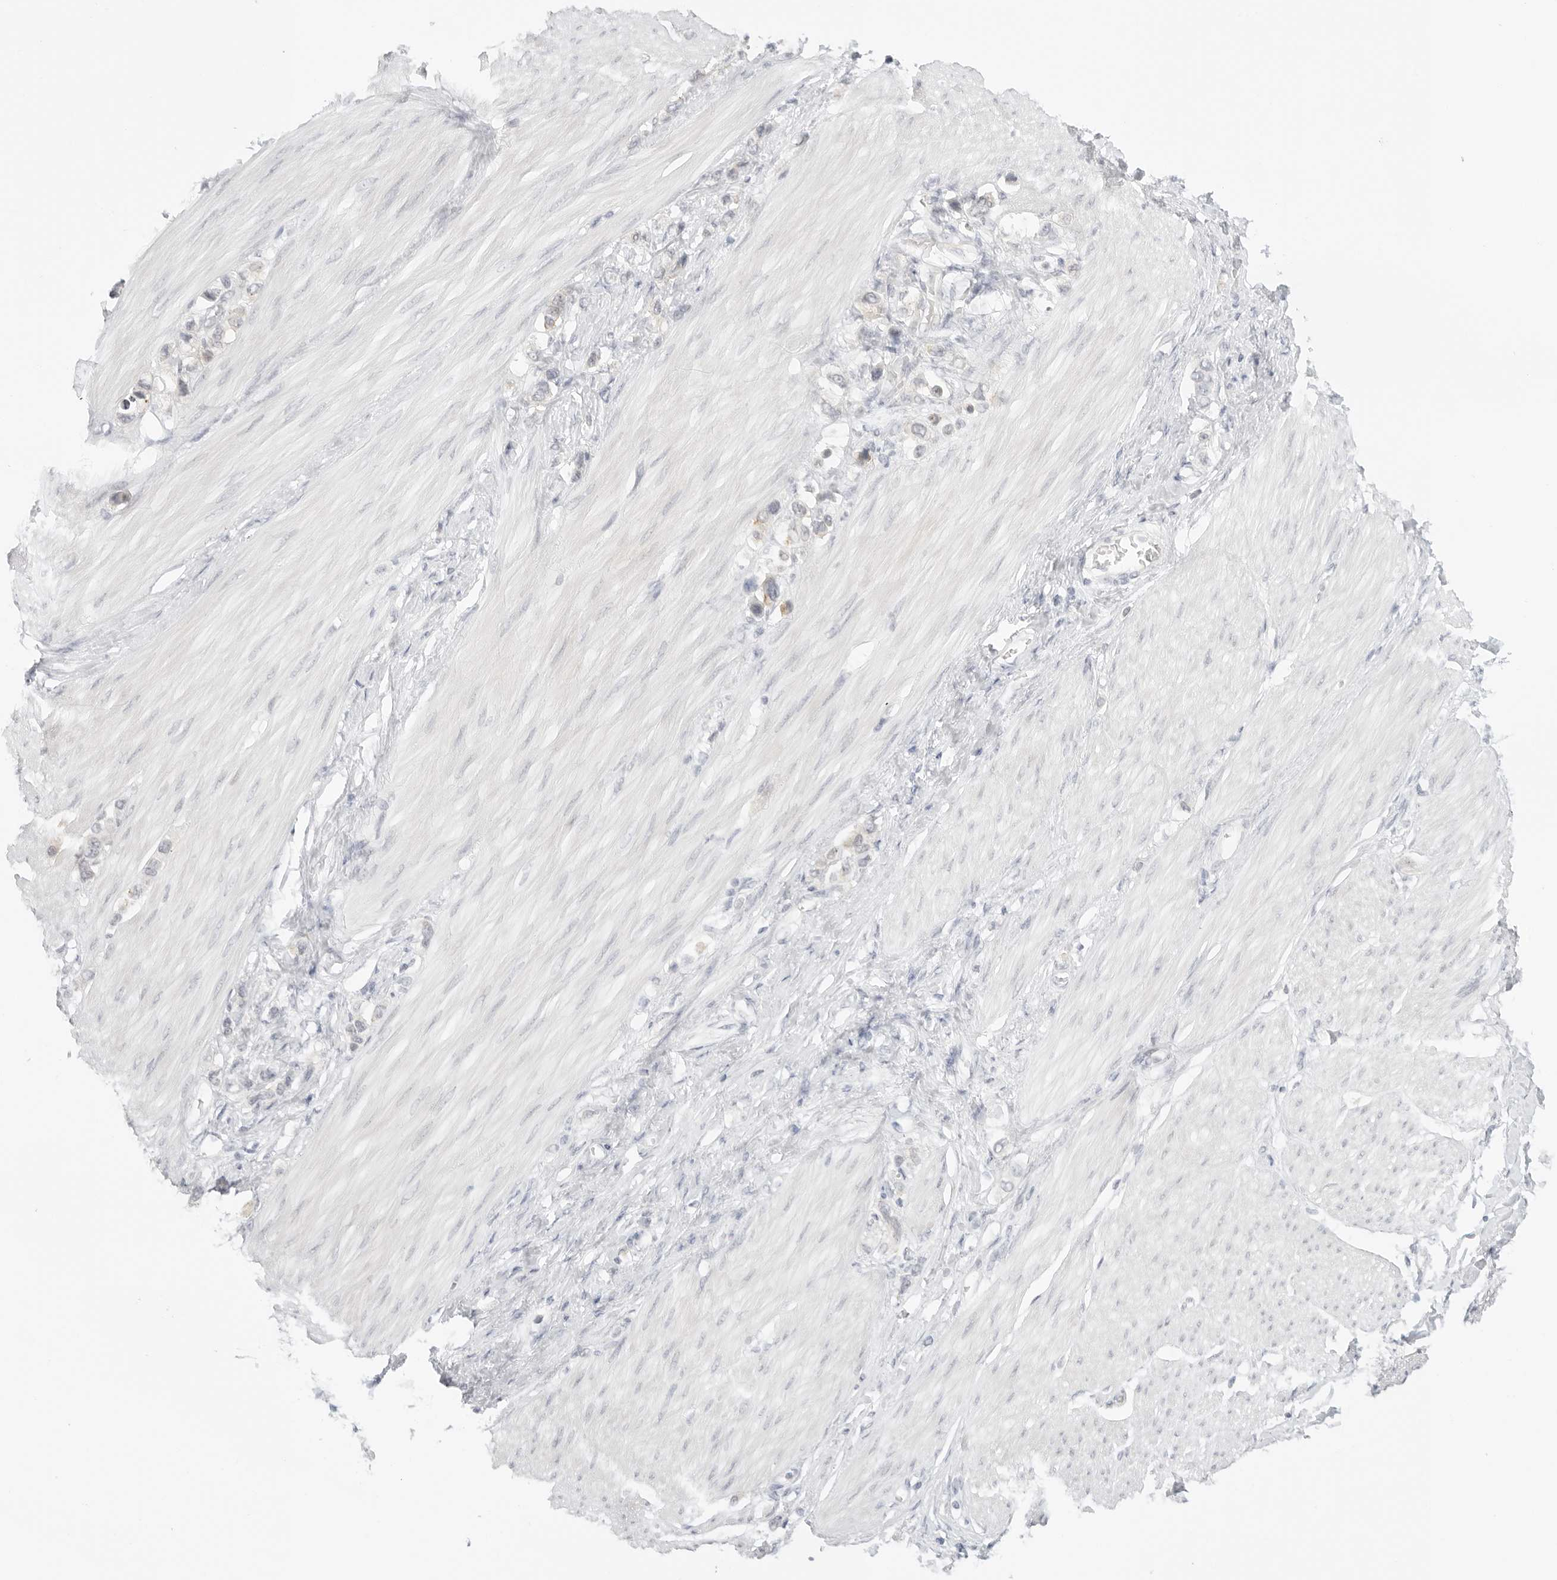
{"staining": {"intensity": "negative", "quantity": "none", "location": "none"}, "tissue": "stomach cancer", "cell_type": "Tumor cells", "image_type": "cancer", "snomed": [{"axis": "morphology", "description": "Adenocarcinoma, NOS"}, {"axis": "topography", "description": "Stomach"}], "caption": "IHC histopathology image of neoplastic tissue: human stomach adenocarcinoma stained with DAB (3,3'-diaminobenzidine) reveals no significant protein positivity in tumor cells.", "gene": "MED18", "patient": {"sex": "female", "age": 65}}